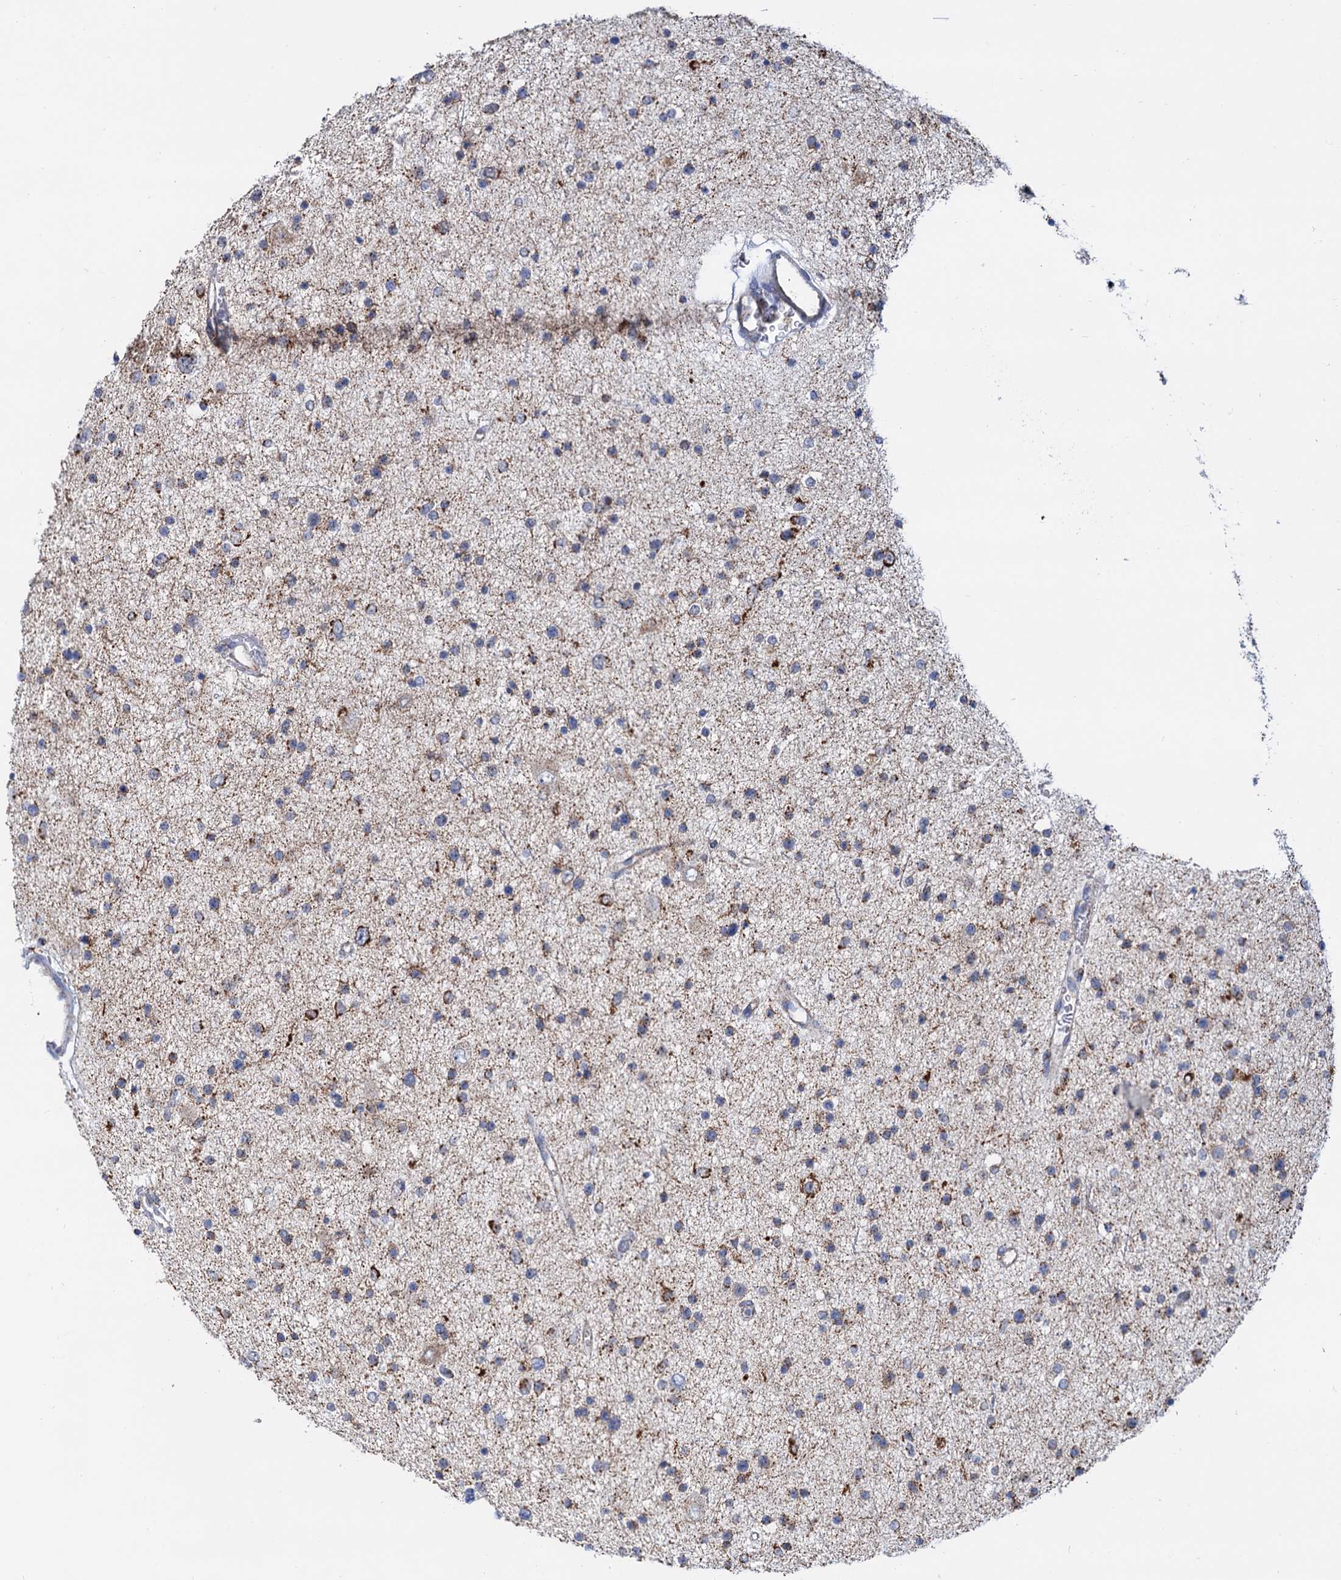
{"staining": {"intensity": "weak", "quantity": "25%-75%", "location": "cytoplasmic/membranous"}, "tissue": "glioma", "cell_type": "Tumor cells", "image_type": "cancer", "snomed": [{"axis": "morphology", "description": "Glioma, malignant, Low grade"}, {"axis": "topography", "description": "Brain"}], "caption": "This image exhibits malignant glioma (low-grade) stained with immunohistochemistry to label a protein in brown. The cytoplasmic/membranous of tumor cells show weak positivity for the protein. Nuclei are counter-stained blue.", "gene": "C2CD3", "patient": {"sex": "female", "age": 37}}